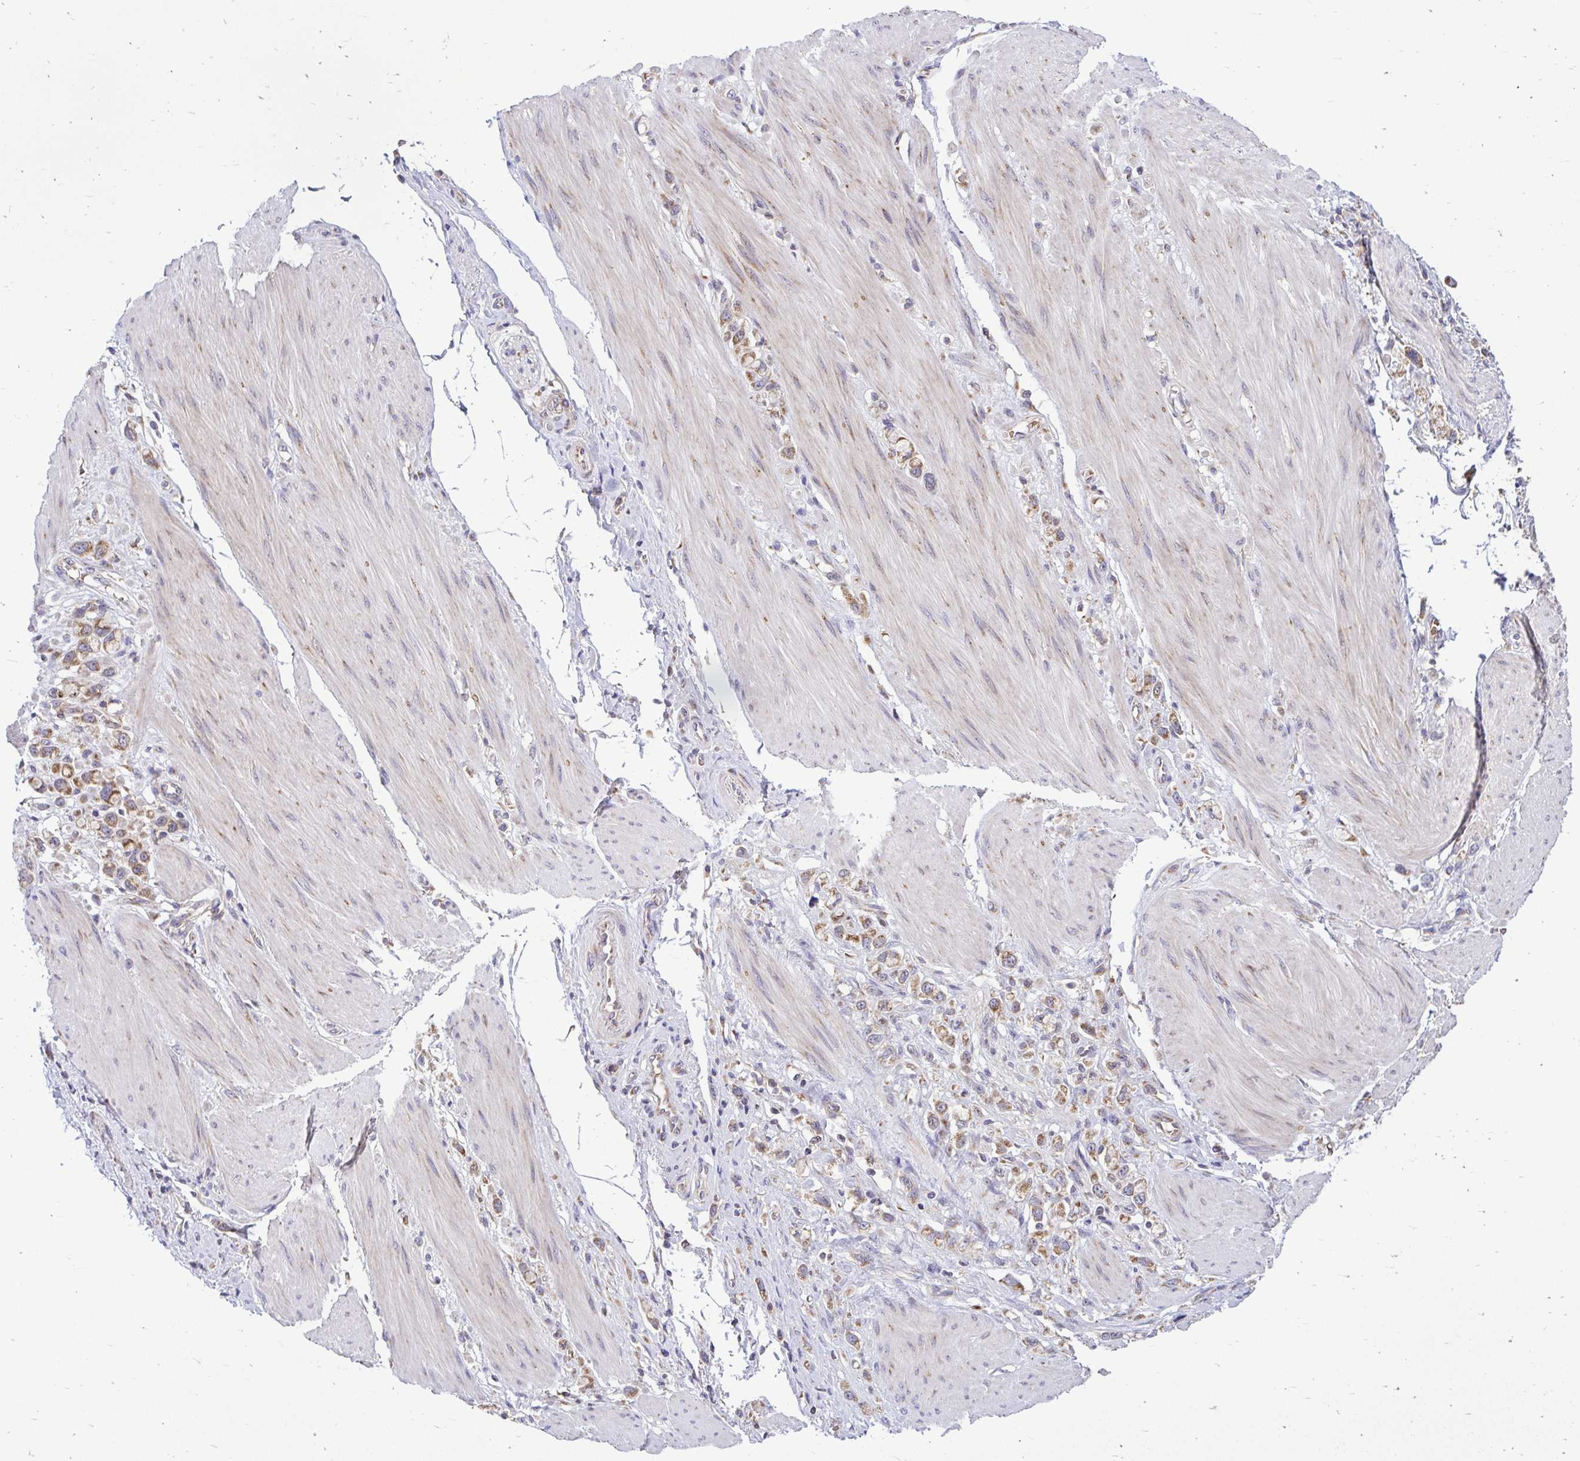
{"staining": {"intensity": "moderate", "quantity": ">75%", "location": "cytoplasmic/membranous"}, "tissue": "stomach cancer", "cell_type": "Tumor cells", "image_type": "cancer", "snomed": [{"axis": "morphology", "description": "Adenocarcinoma, NOS"}, {"axis": "topography", "description": "Stomach"}], "caption": "Immunohistochemical staining of human stomach adenocarcinoma demonstrates medium levels of moderate cytoplasmic/membranous protein expression in approximately >75% of tumor cells.", "gene": "VTI1B", "patient": {"sex": "female", "age": 65}}